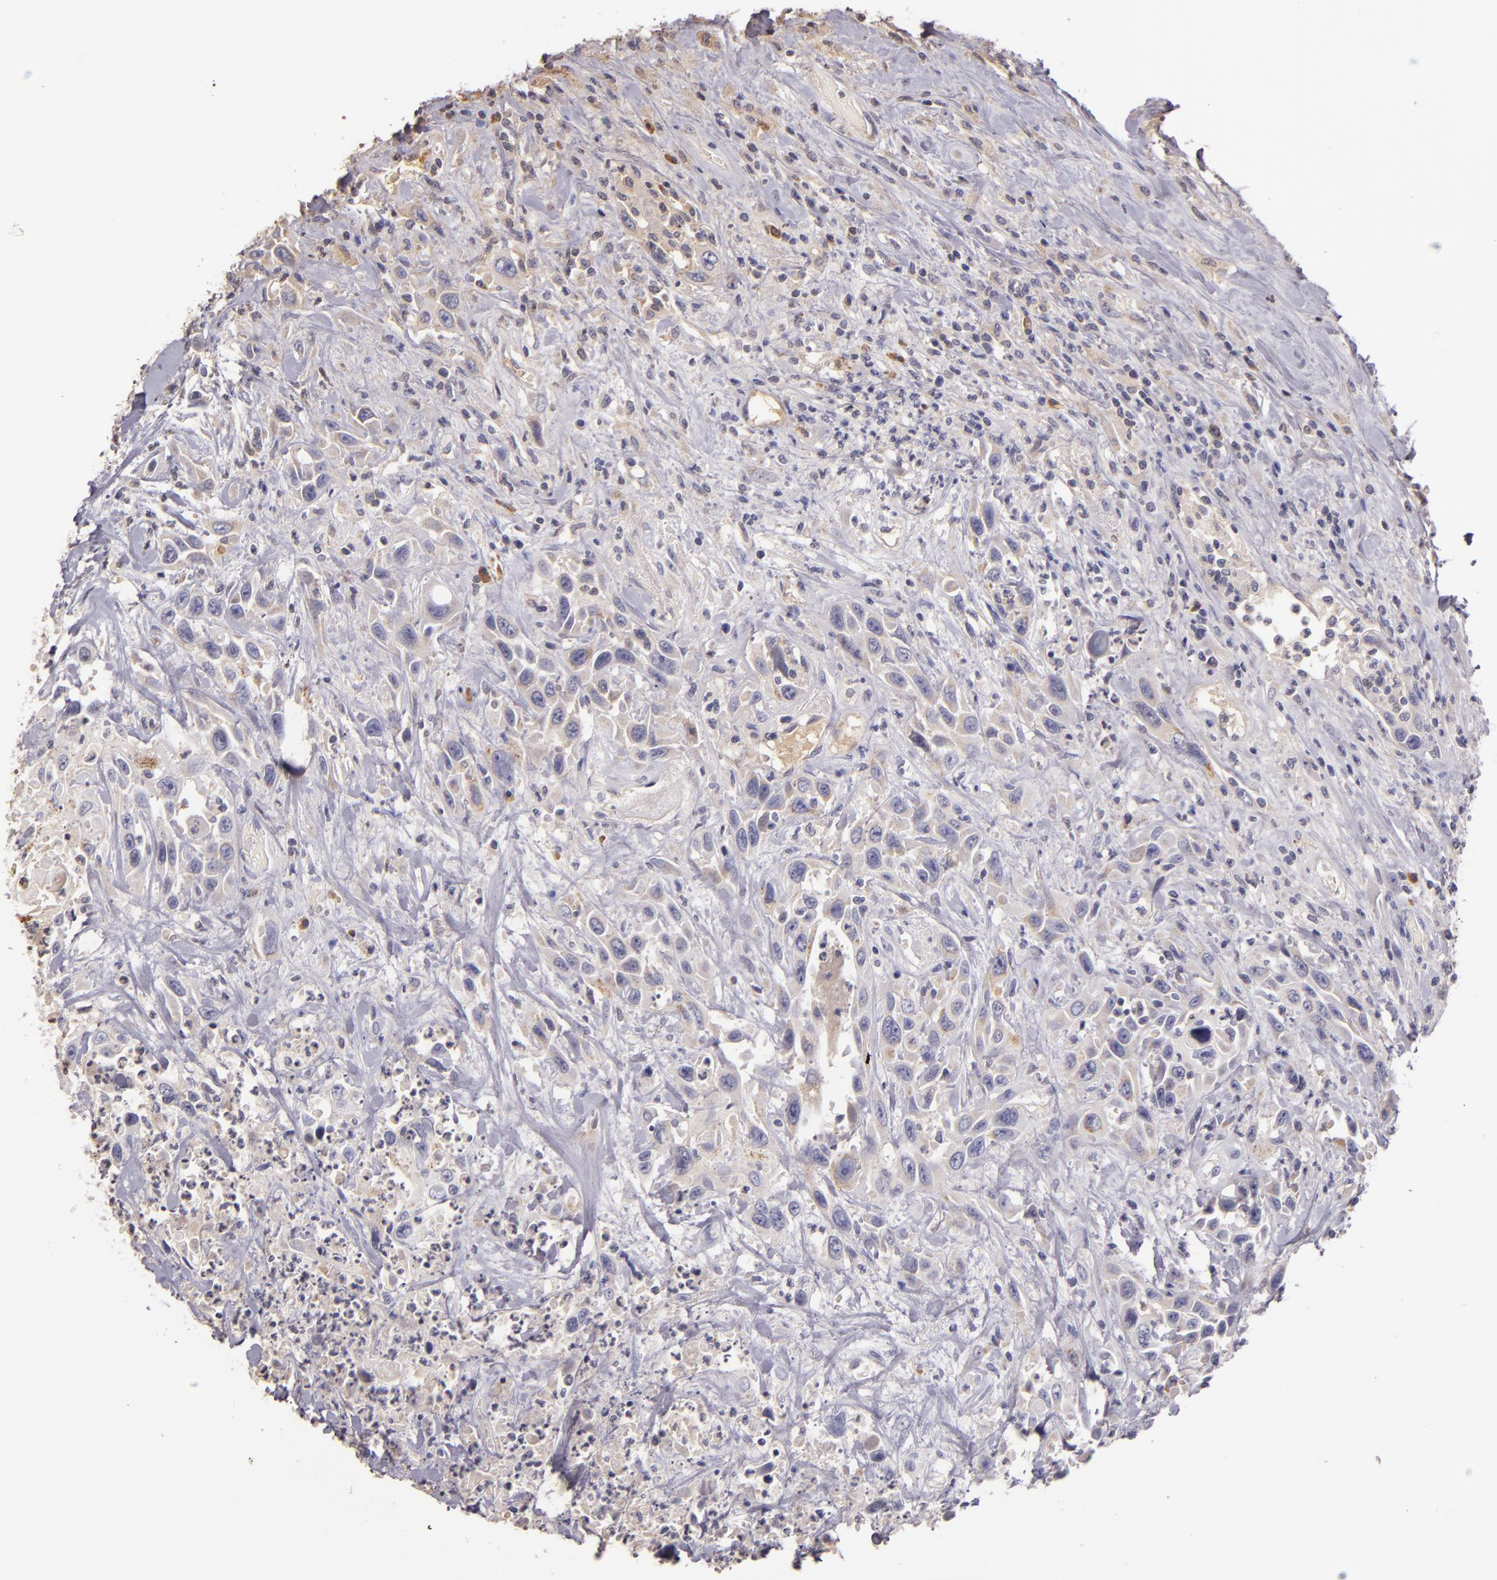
{"staining": {"intensity": "negative", "quantity": "none", "location": "none"}, "tissue": "urothelial cancer", "cell_type": "Tumor cells", "image_type": "cancer", "snomed": [{"axis": "morphology", "description": "Urothelial carcinoma, High grade"}, {"axis": "topography", "description": "Urinary bladder"}], "caption": "High power microscopy micrograph of an immunohistochemistry photomicrograph of high-grade urothelial carcinoma, revealing no significant expression in tumor cells.", "gene": "ABL1", "patient": {"sex": "female", "age": 84}}